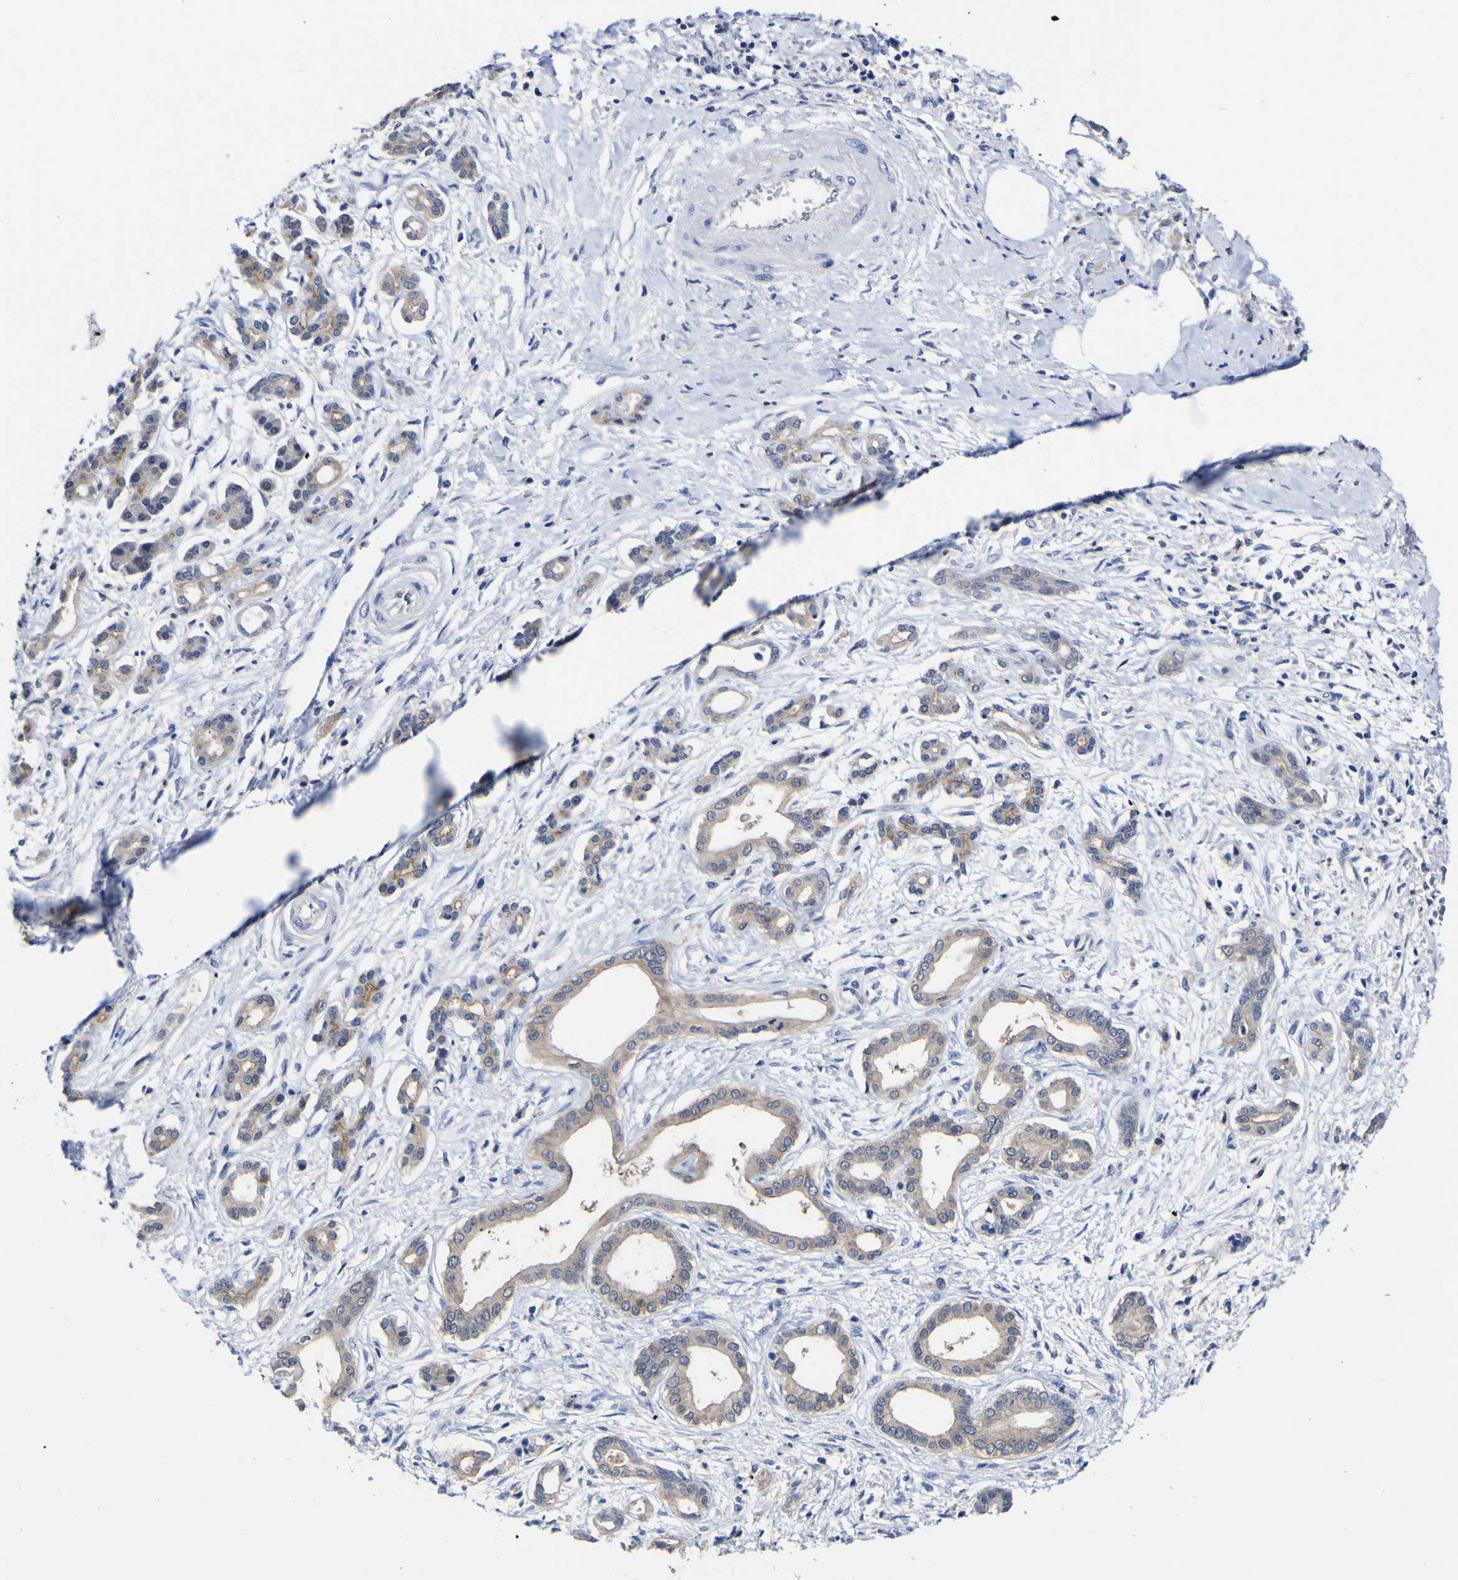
{"staining": {"intensity": "moderate", "quantity": "<25%", "location": "cytoplasmic/membranous"}, "tissue": "pancreatic cancer", "cell_type": "Tumor cells", "image_type": "cancer", "snomed": [{"axis": "morphology", "description": "Adenocarcinoma, NOS"}, {"axis": "topography", "description": "Pancreas"}], "caption": "The immunohistochemical stain shows moderate cytoplasmic/membranous positivity in tumor cells of adenocarcinoma (pancreatic) tissue.", "gene": "CASP6", "patient": {"sex": "male", "age": 56}}